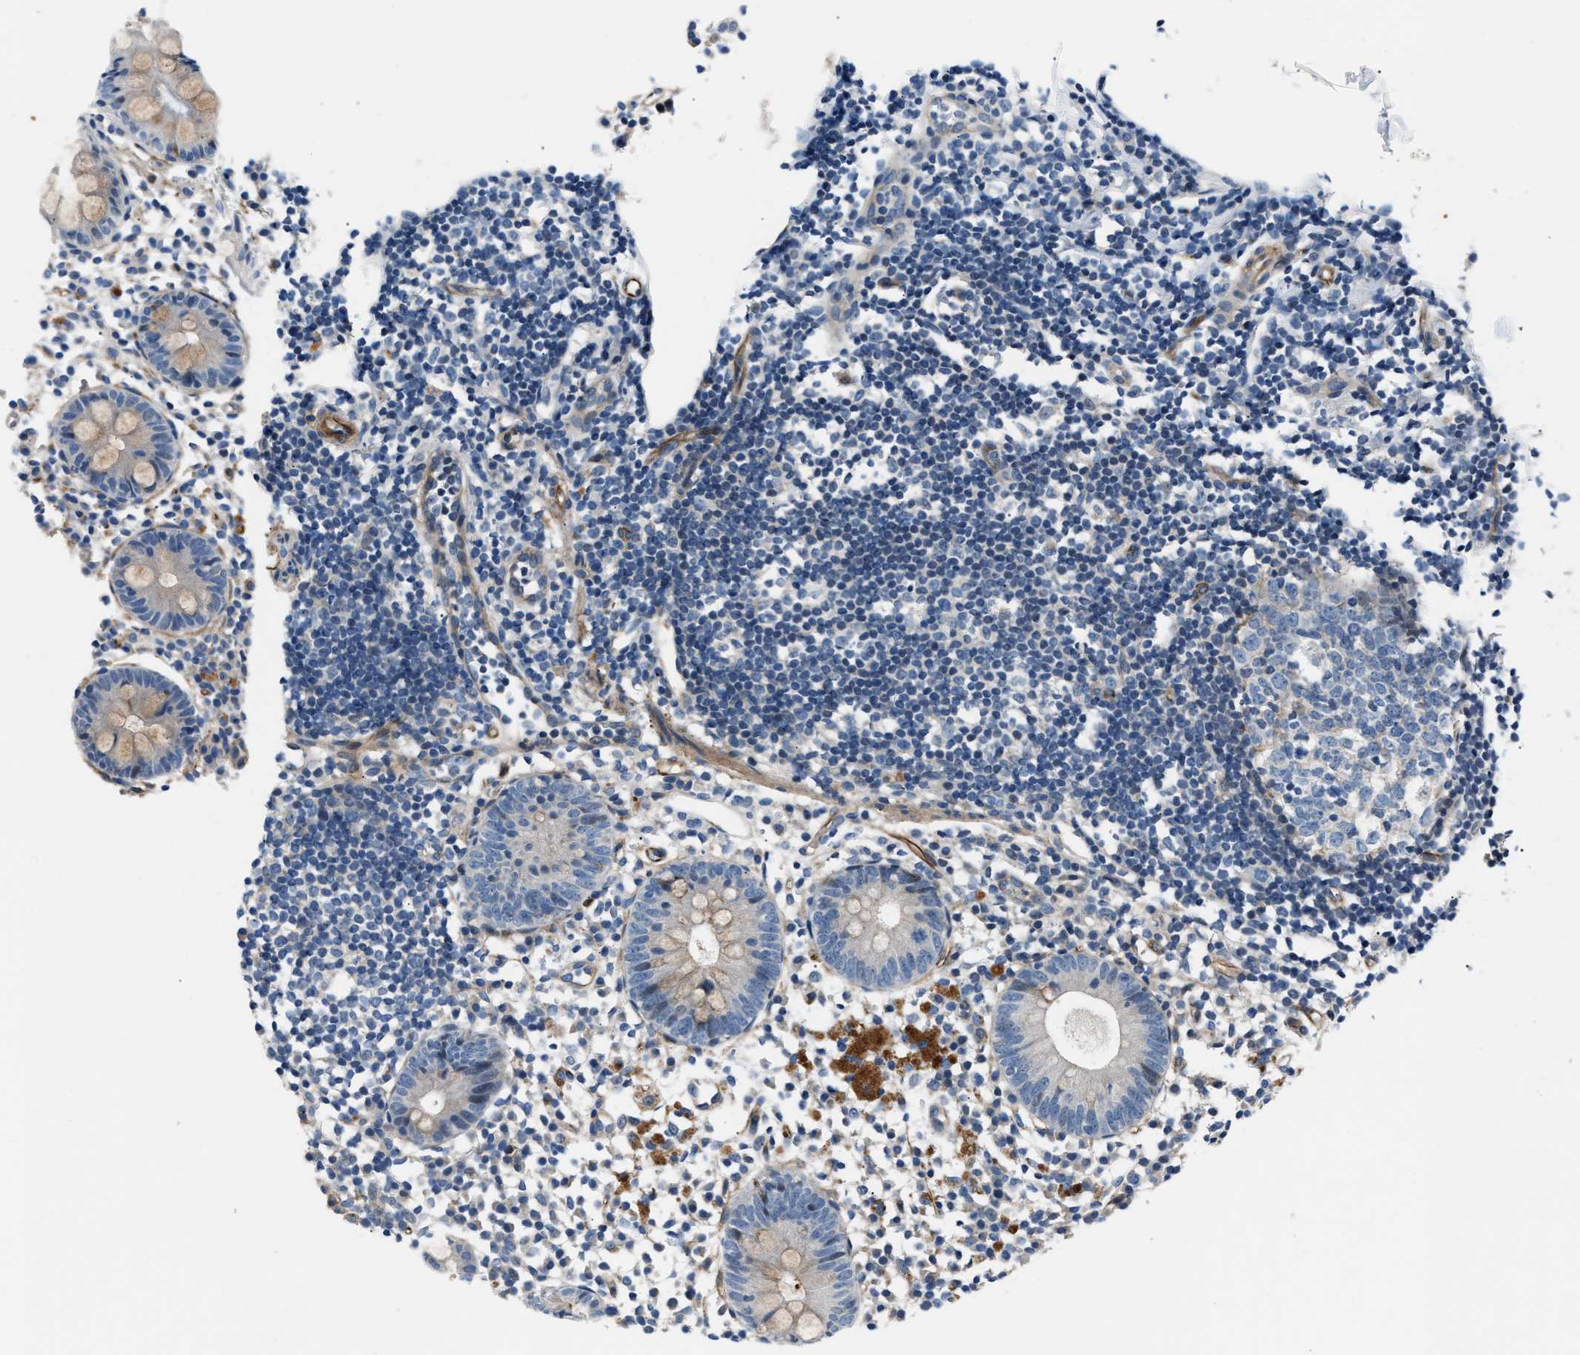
{"staining": {"intensity": "negative", "quantity": "none", "location": "none"}, "tissue": "appendix", "cell_type": "Glandular cells", "image_type": "normal", "snomed": [{"axis": "morphology", "description": "Normal tissue, NOS"}, {"axis": "topography", "description": "Appendix"}], "caption": "Immunohistochemistry photomicrograph of normal appendix: appendix stained with DAB (3,3'-diaminobenzidine) displays no significant protein positivity in glandular cells. Nuclei are stained in blue.", "gene": "MPDZ", "patient": {"sex": "female", "age": 20}}